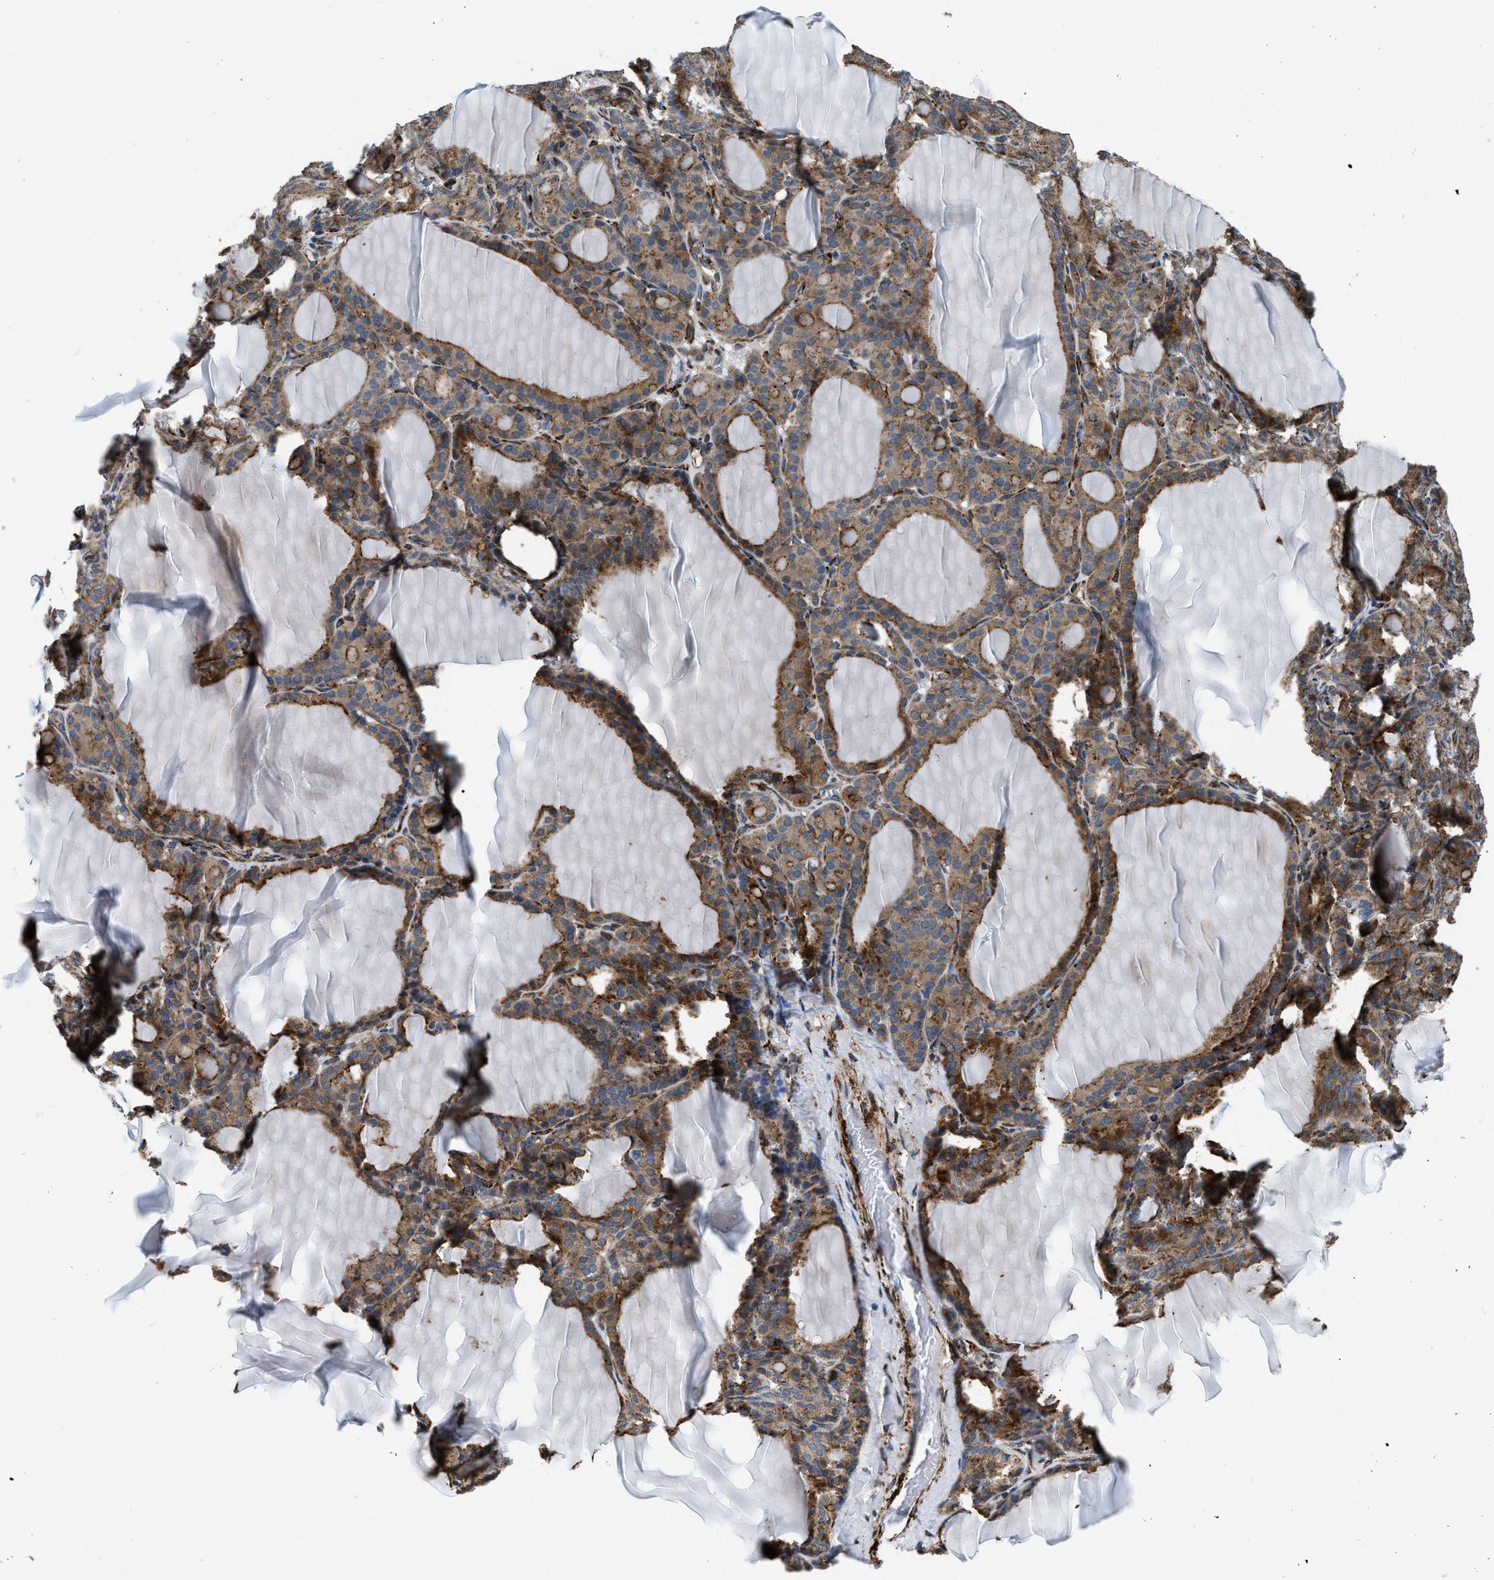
{"staining": {"intensity": "moderate", "quantity": ">75%", "location": "cytoplasmic/membranous"}, "tissue": "thyroid gland", "cell_type": "Glandular cells", "image_type": "normal", "snomed": [{"axis": "morphology", "description": "Normal tissue, NOS"}, {"axis": "topography", "description": "Thyroid gland"}], "caption": "Benign thyroid gland demonstrates moderate cytoplasmic/membranous expression in approximately >75% of glandular cells, visualized by immunohistochemistry. (Brightfield microscopy of DAB IHC at high magnification).", "gene": "ZNF599", "patient": {"sex": "female", "age": 28}}